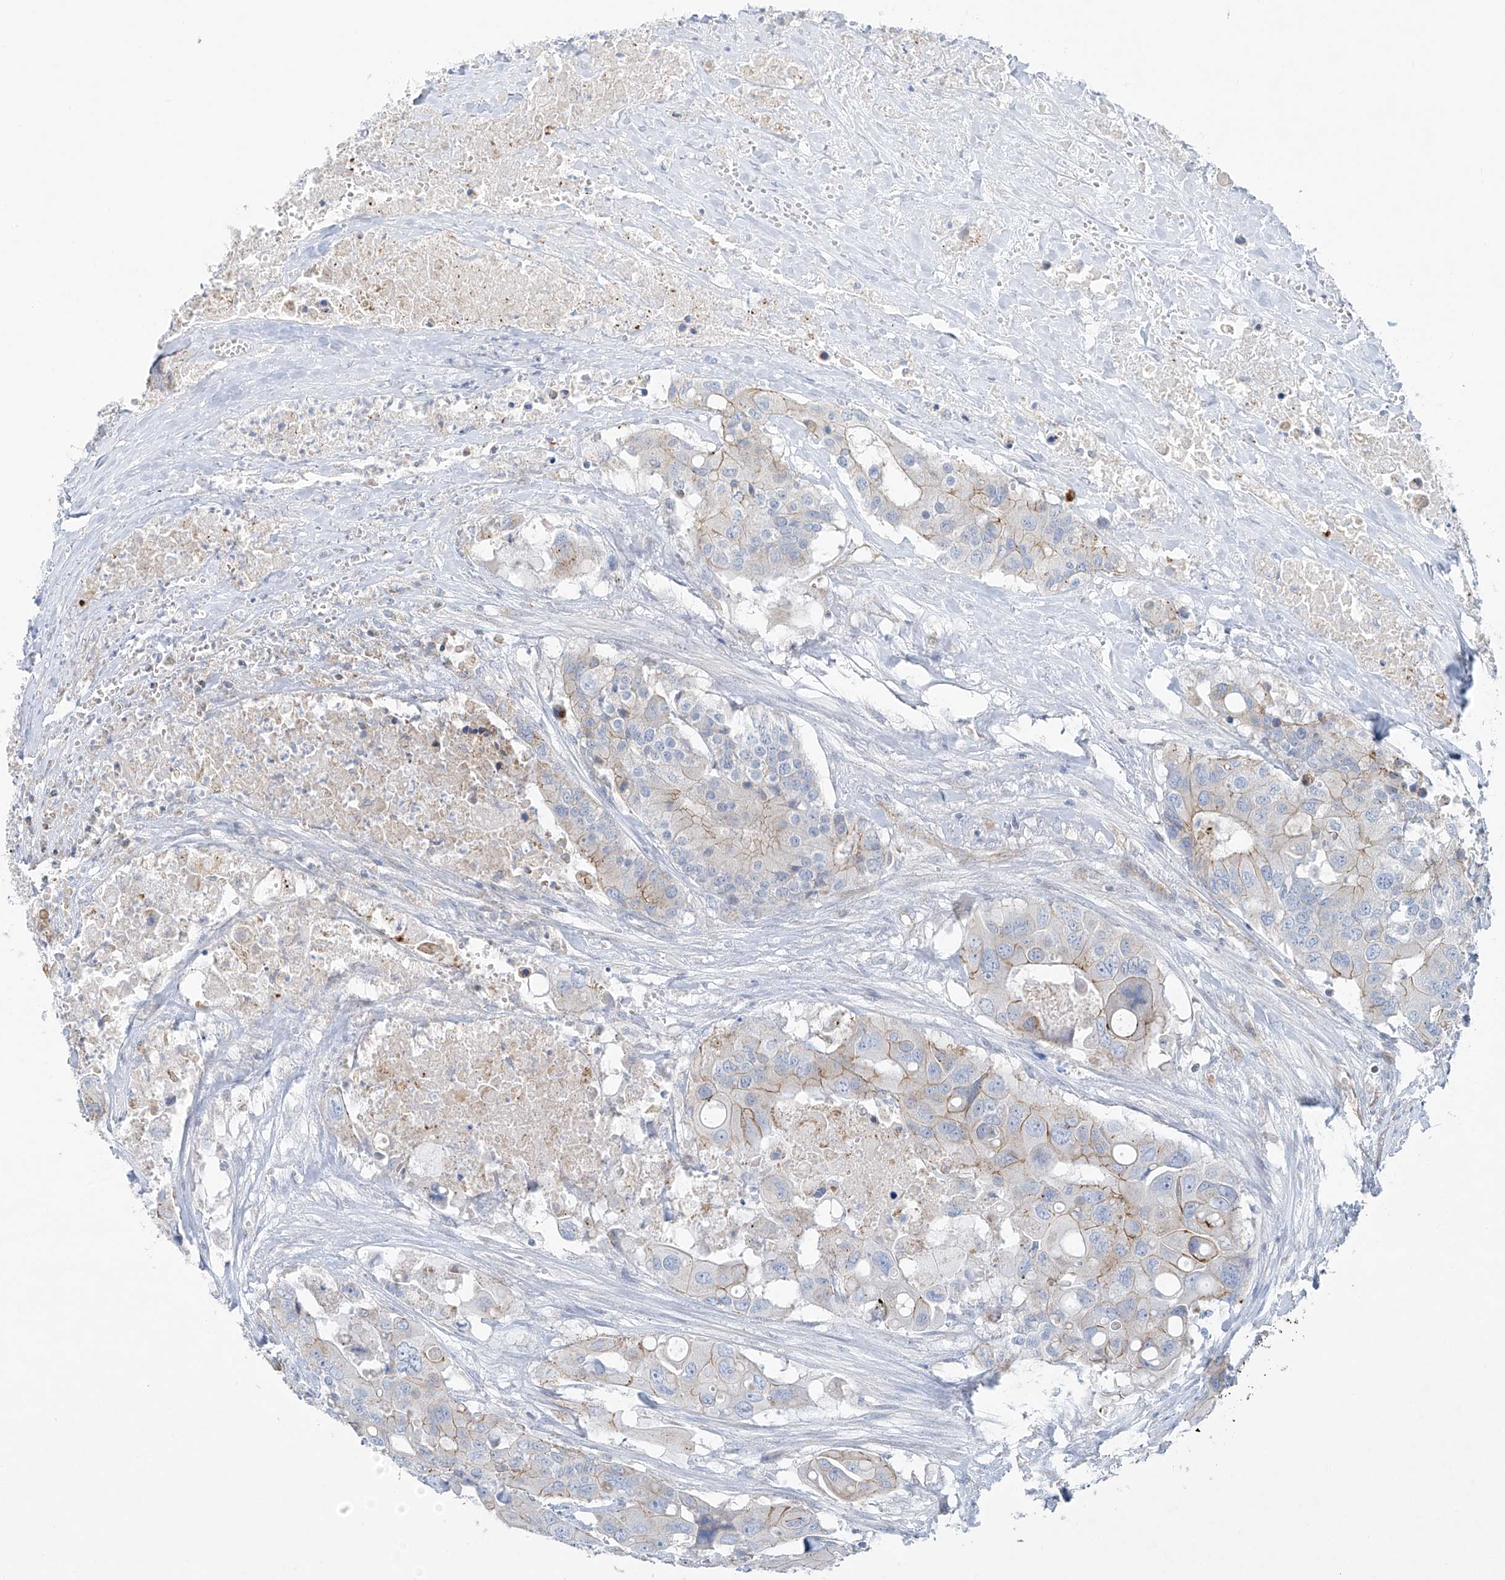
{"staining": {"intensity": "moderate", "quantity": "<25%", "location": "cytoplasmic/membranous"}, "tissue": "colorectal cancer", "cell_type": "Tumor cells", "image_type": "cancer", "snomed": [{"axis": "morphology", "description": "Adenocarcinoma, NOS"}, {"axis": "topography", "description": "Colon"}], "caption": "Immunohistochemical staining of colorectal cancer reveals low levels of moderate cytoplasmic/membranous positivity in approximately <25% of tumor cells. The staining was performed using DAB, with brown indicating positive protein expression. Nuclei are stained blue with hematoxylin.", "gene": "VAMP5", "patient": {"sex": "male", "age": 77}}